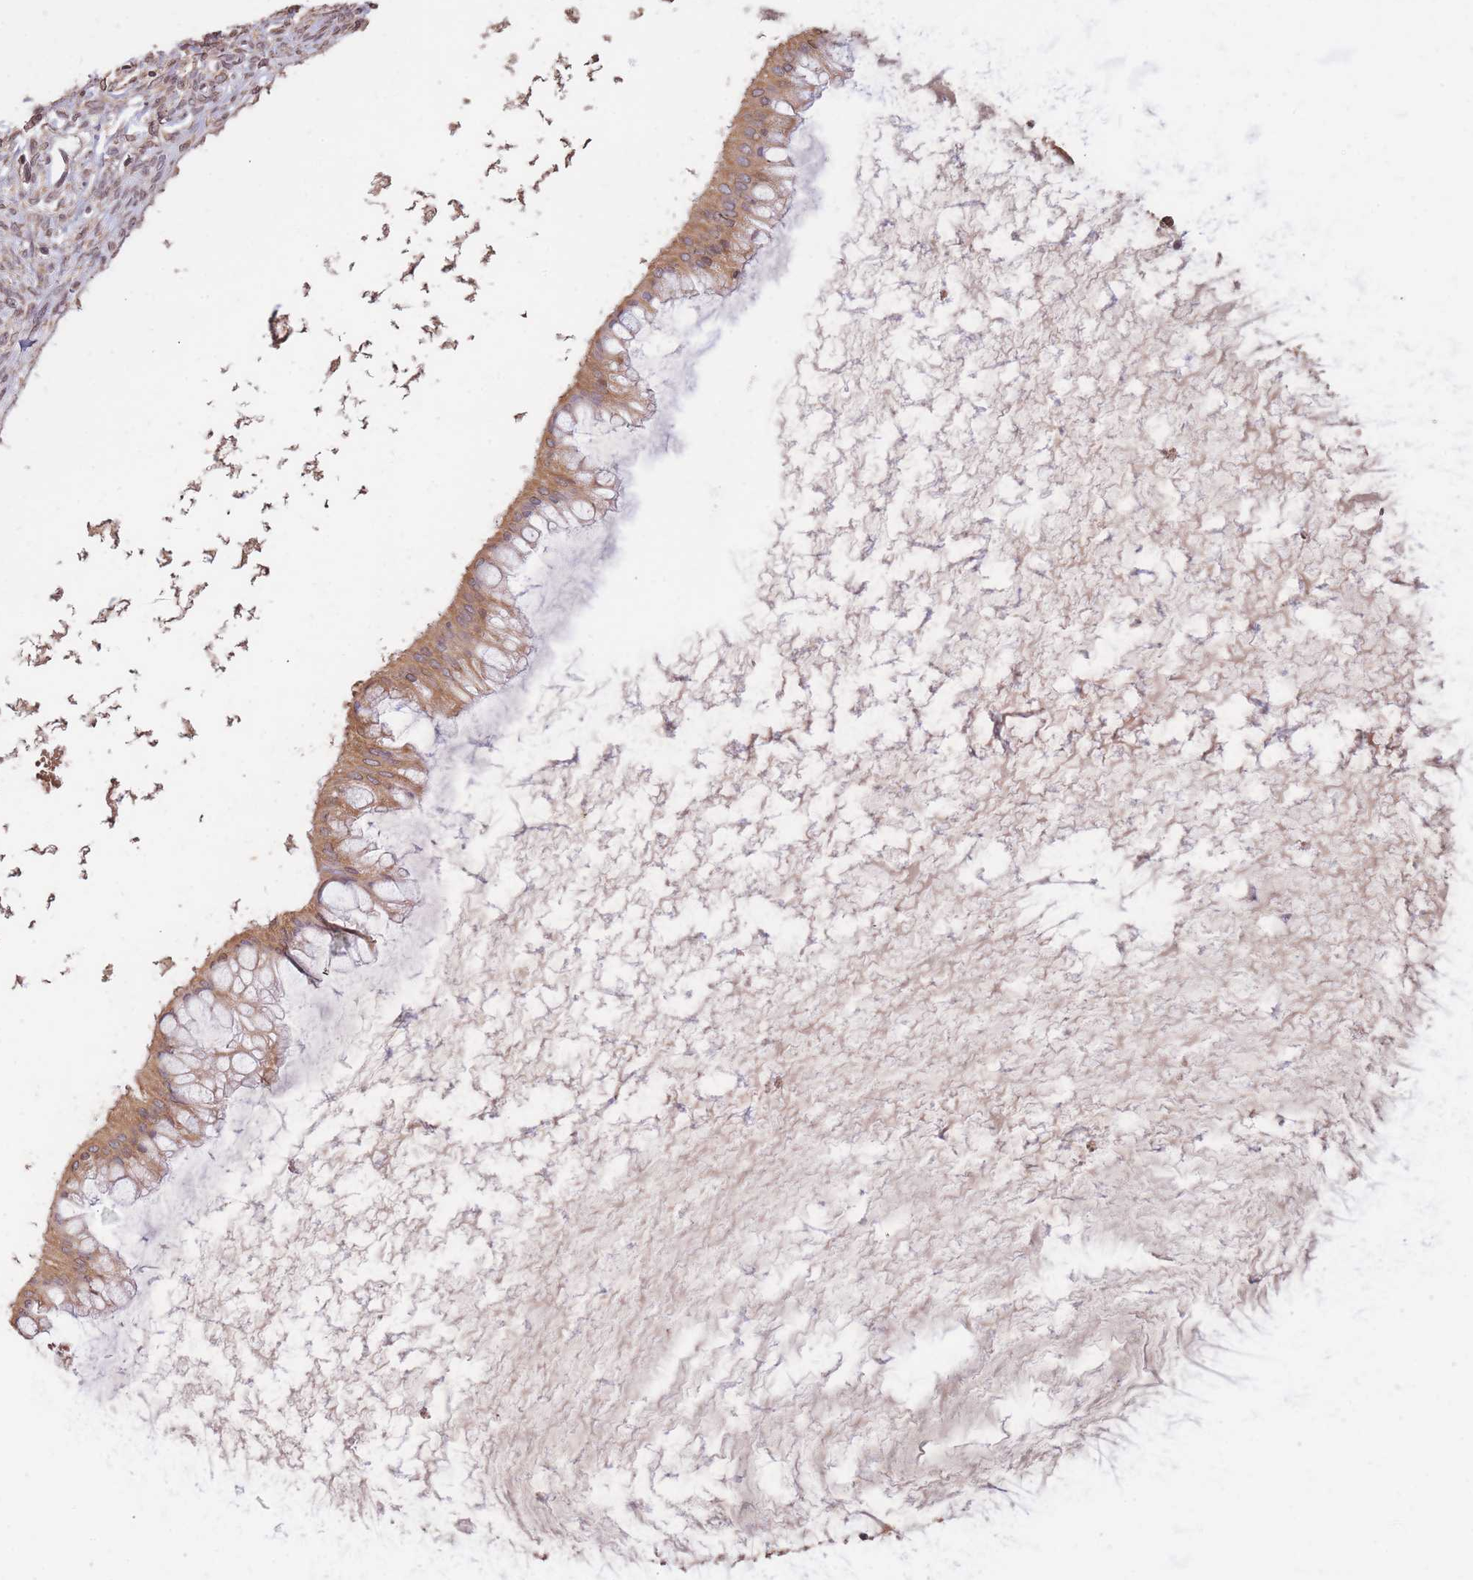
{"staining": {"intensity": "moderate", "quantity": ">75%", "location": "cytoplasmic/membranous"}, "tissue": "ovarian cancer", "cell_type": "Tumor cells", "image_type": "cancer", "snomed": [{"axis": "morphology", "description": "Cystadenocarcinoma, mucinous, NOS"}, {"axis": "topography", "description": "Ovary"}], "caption": "Moderate cytoplasmic/membranous expression is identified in approximately >75% of tumor cells in ovarian mucinous cystadenocarcinoma.", "gene": "RGS14", "patient": {"sex": "female", "age": 73}}